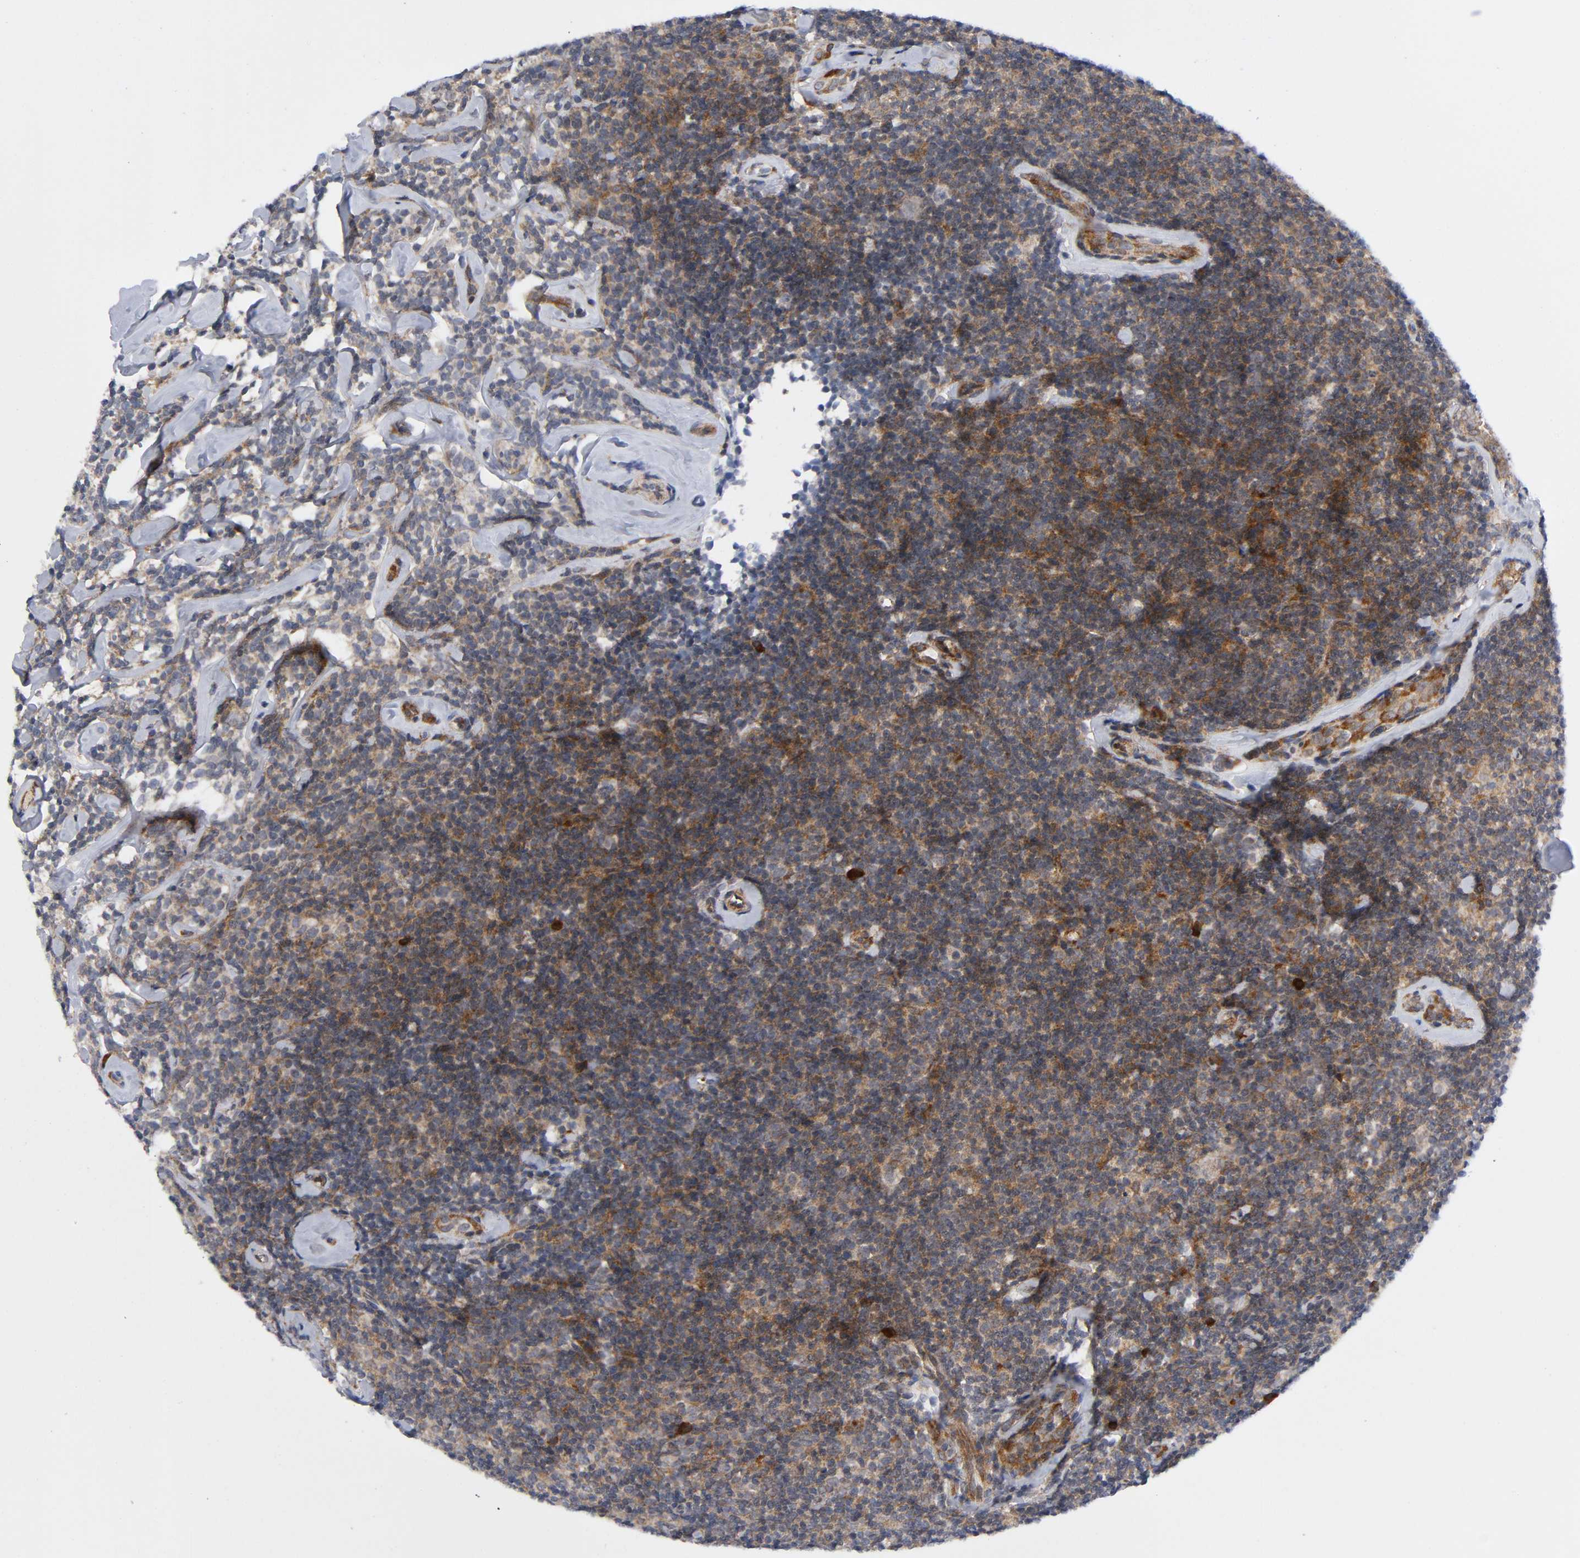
{"staining": {"intensity": "moderate", "quantity": ">75%", "location": "cytoplasmic/membranous"}, "tissue": "lymphoma", "cell_type": "Tumor cells", "image_type": "cancer", "snomed": [{"axis": "morphology", "description": "Malignant lymphoma, non-Hodgkin's type, Low grade"}, {"axis": "topography", "description": "Lymph node"}], "caption": "Immunohistochemistry image of malignant lymphoma, non-Hodgkin's type (low-grade) stained for a protein (brown), which displays medium levels of moderate cytoplasmic/membranous positivity in approximately >75% of tumor cells.", "gene": "EIF5", "patient": {"sex": "female", "age": 56}}